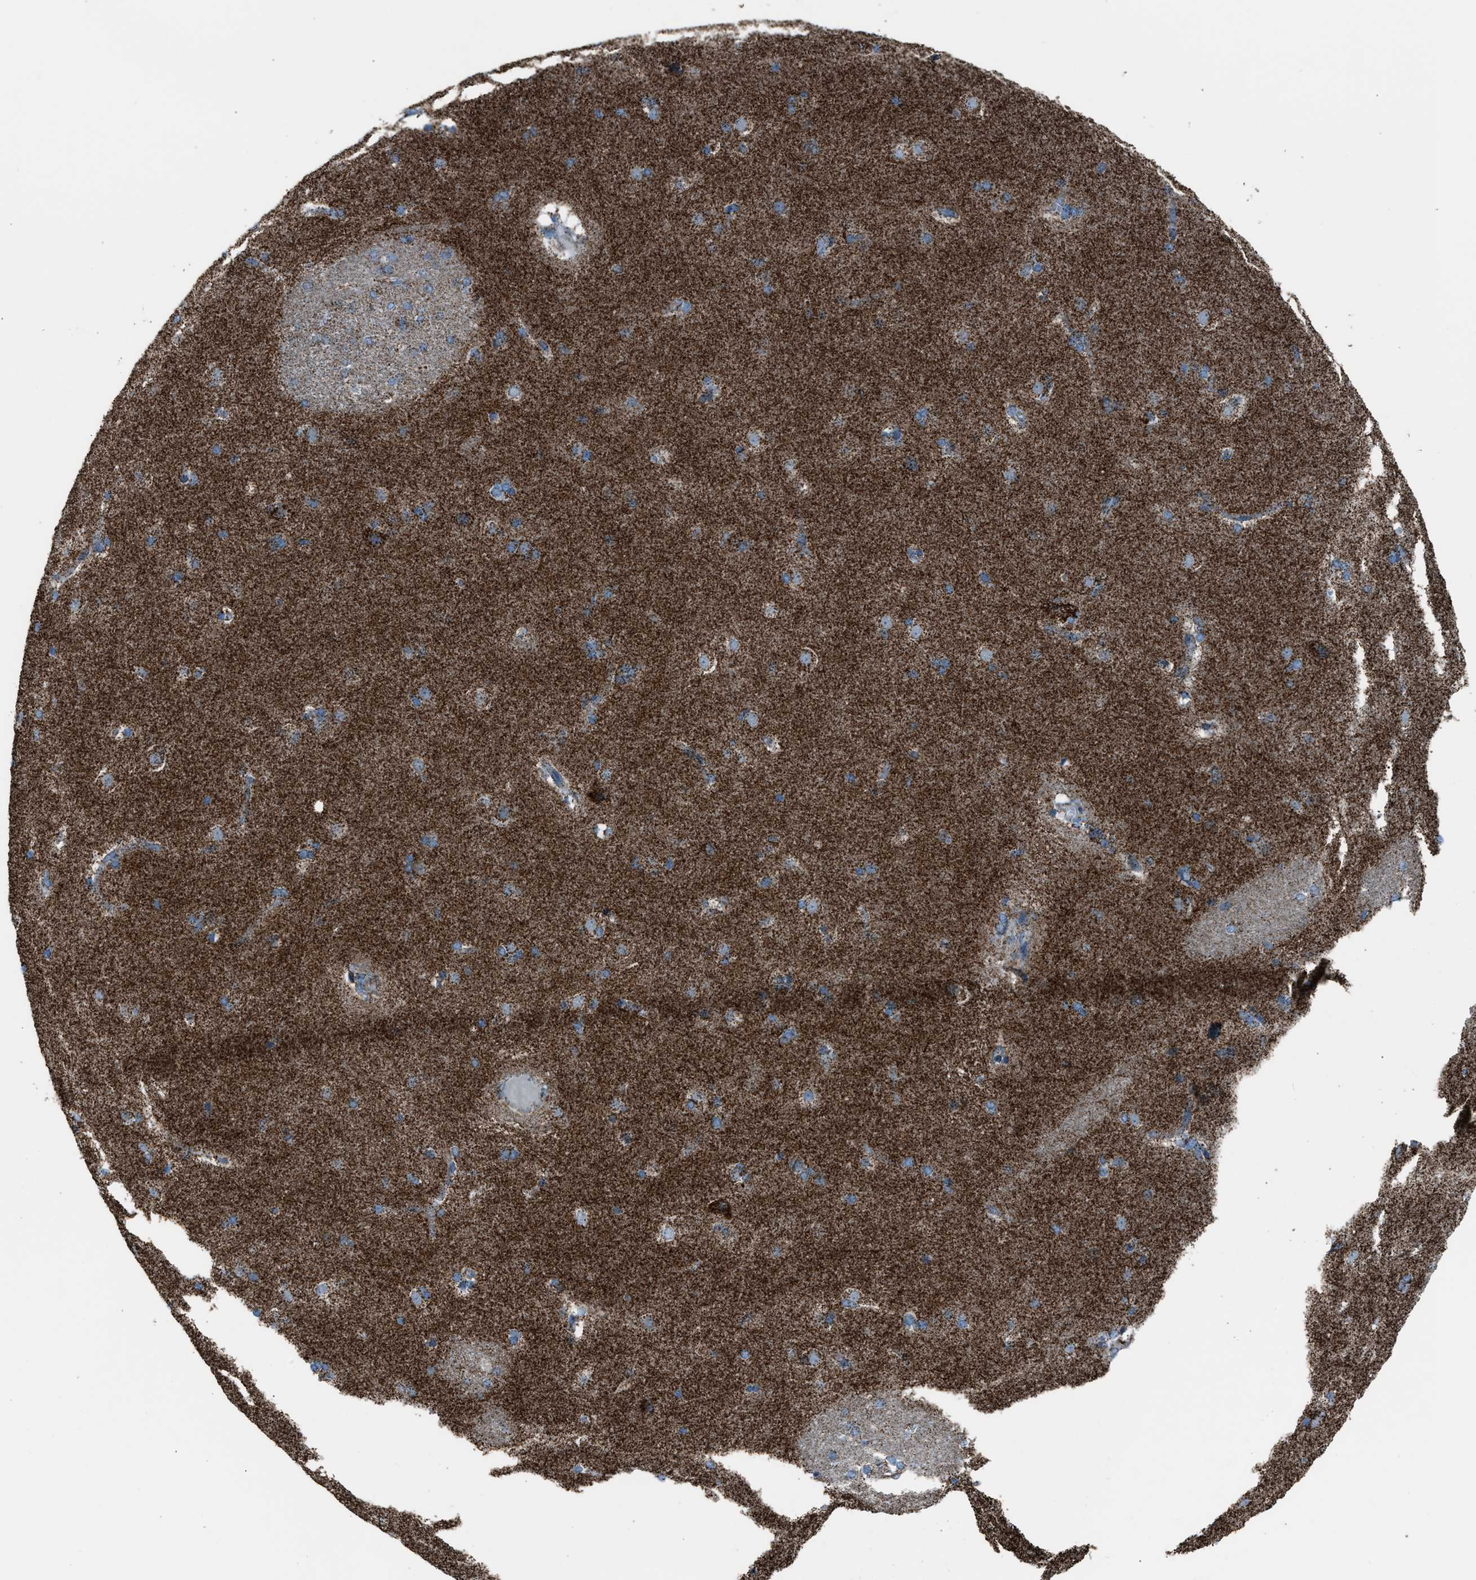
{"staining": {"intensity": "moderate", "quantity": ">75%", "location": "cytoplasmic/membranous"}, "tissue": "caudate", "cell_type": "Glial cells", "image_type": "normal", "snomed": [{"axis": "morphology", "description": "Normal tissue, NOS"}, {"axis": "topography", "description": "Lateral ventricle wall"}], "caption": "Caudate stained with DAB (3,3'-diaminobenzidine) immunohistochemistry shows medium levels of moderate cytoplasmic/membranous expression in about >75% of glial cells.", "gene": "MDH2", "patient": {"sex": "female", "age": 19}}